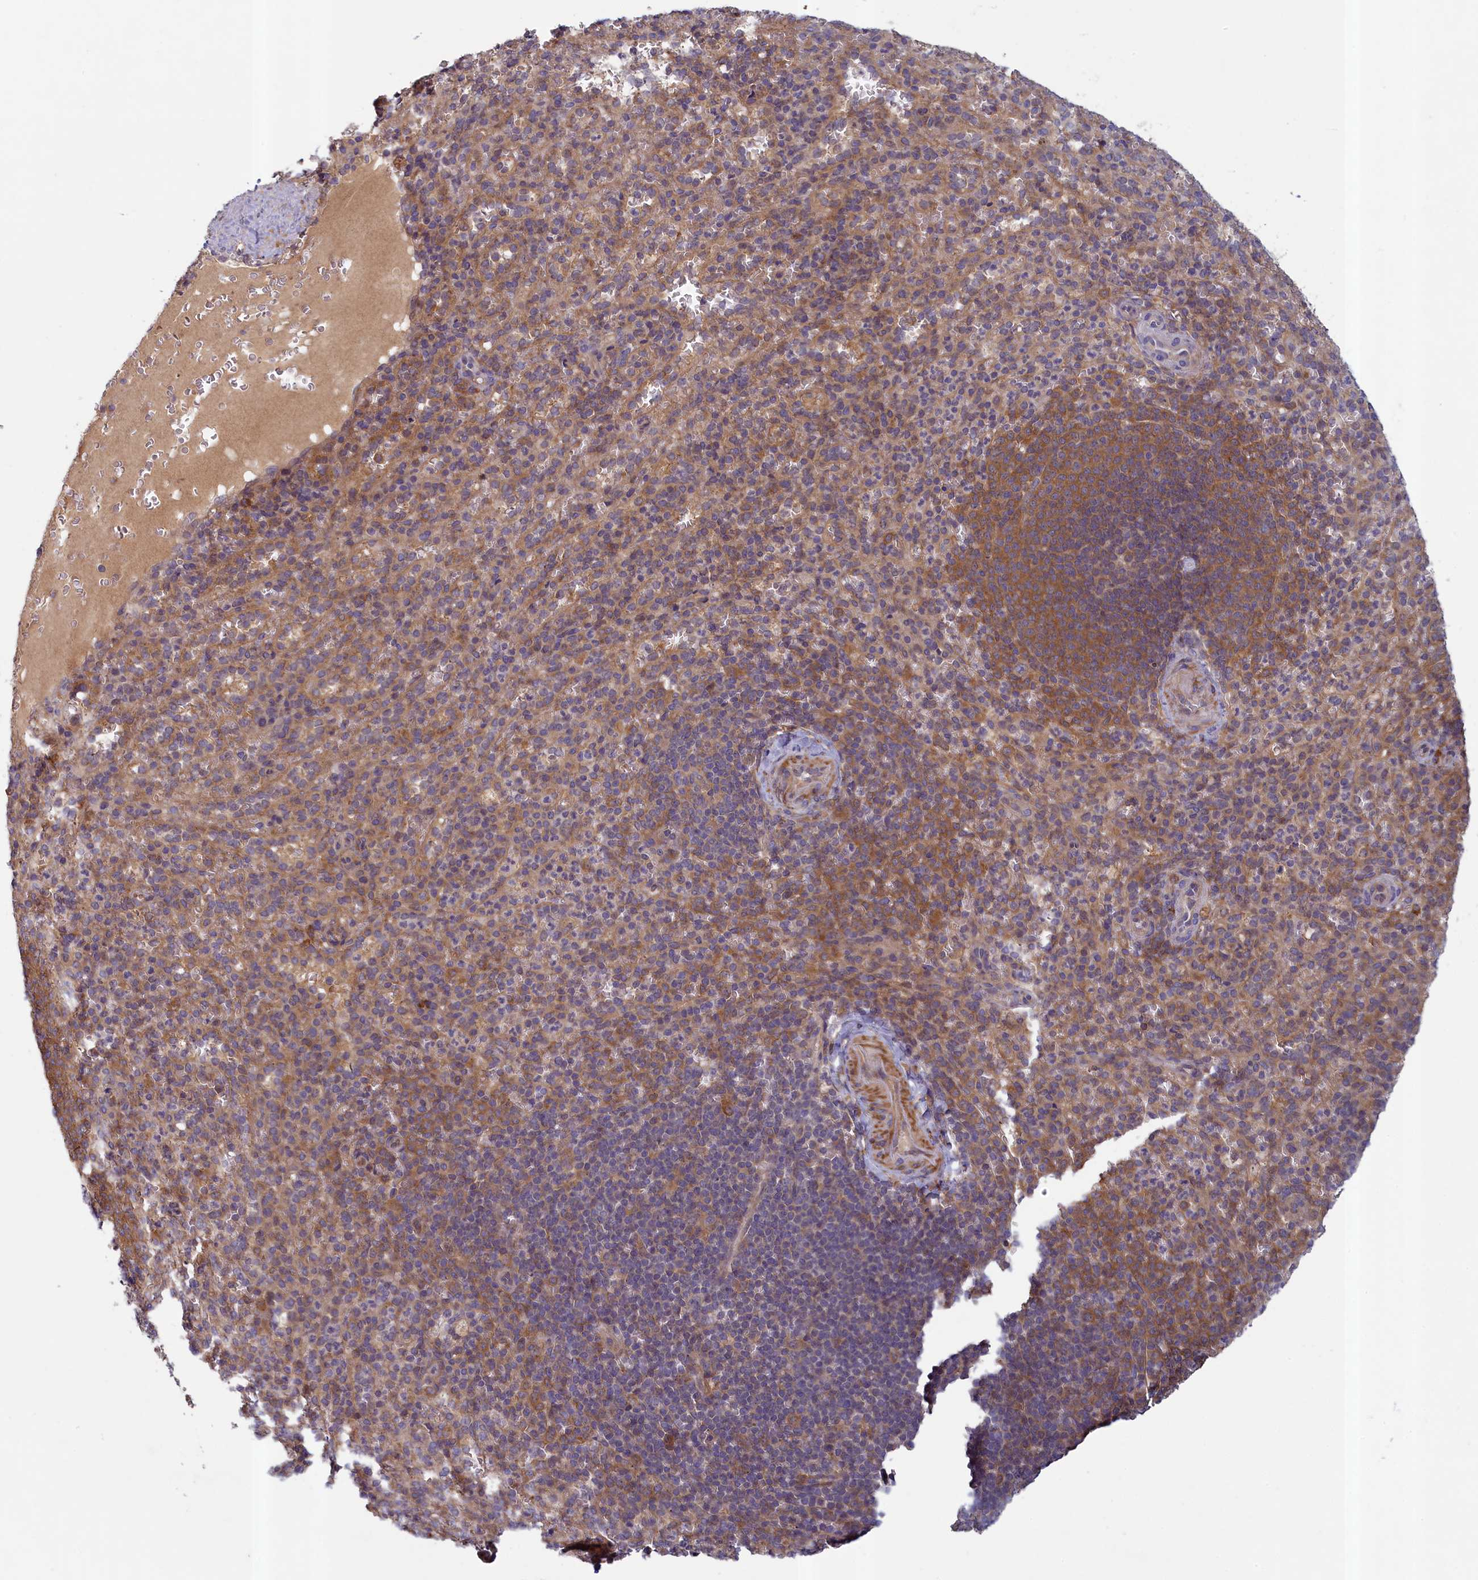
{"staining": {"intensity": "moderate", "quantity": "<25%", "location": "cytoplasmic/membranous"}, "tissue": "spleen", "cell_type": "Cells in red pulp", "image_type": "normal", "snomed": [{"axis": "morphology", "description": "Normal tissue, NOS"}, {"axis": "topography", "description": "Spleen"}], "caption": "DAB immunohistochemical staining of normal spleen reveals moderate cytoplasmic/membranous protein staining in about <25% of cells in red pulp.", "gene": "NUBP1", "patient": {"sex": "female", "age": 21}}